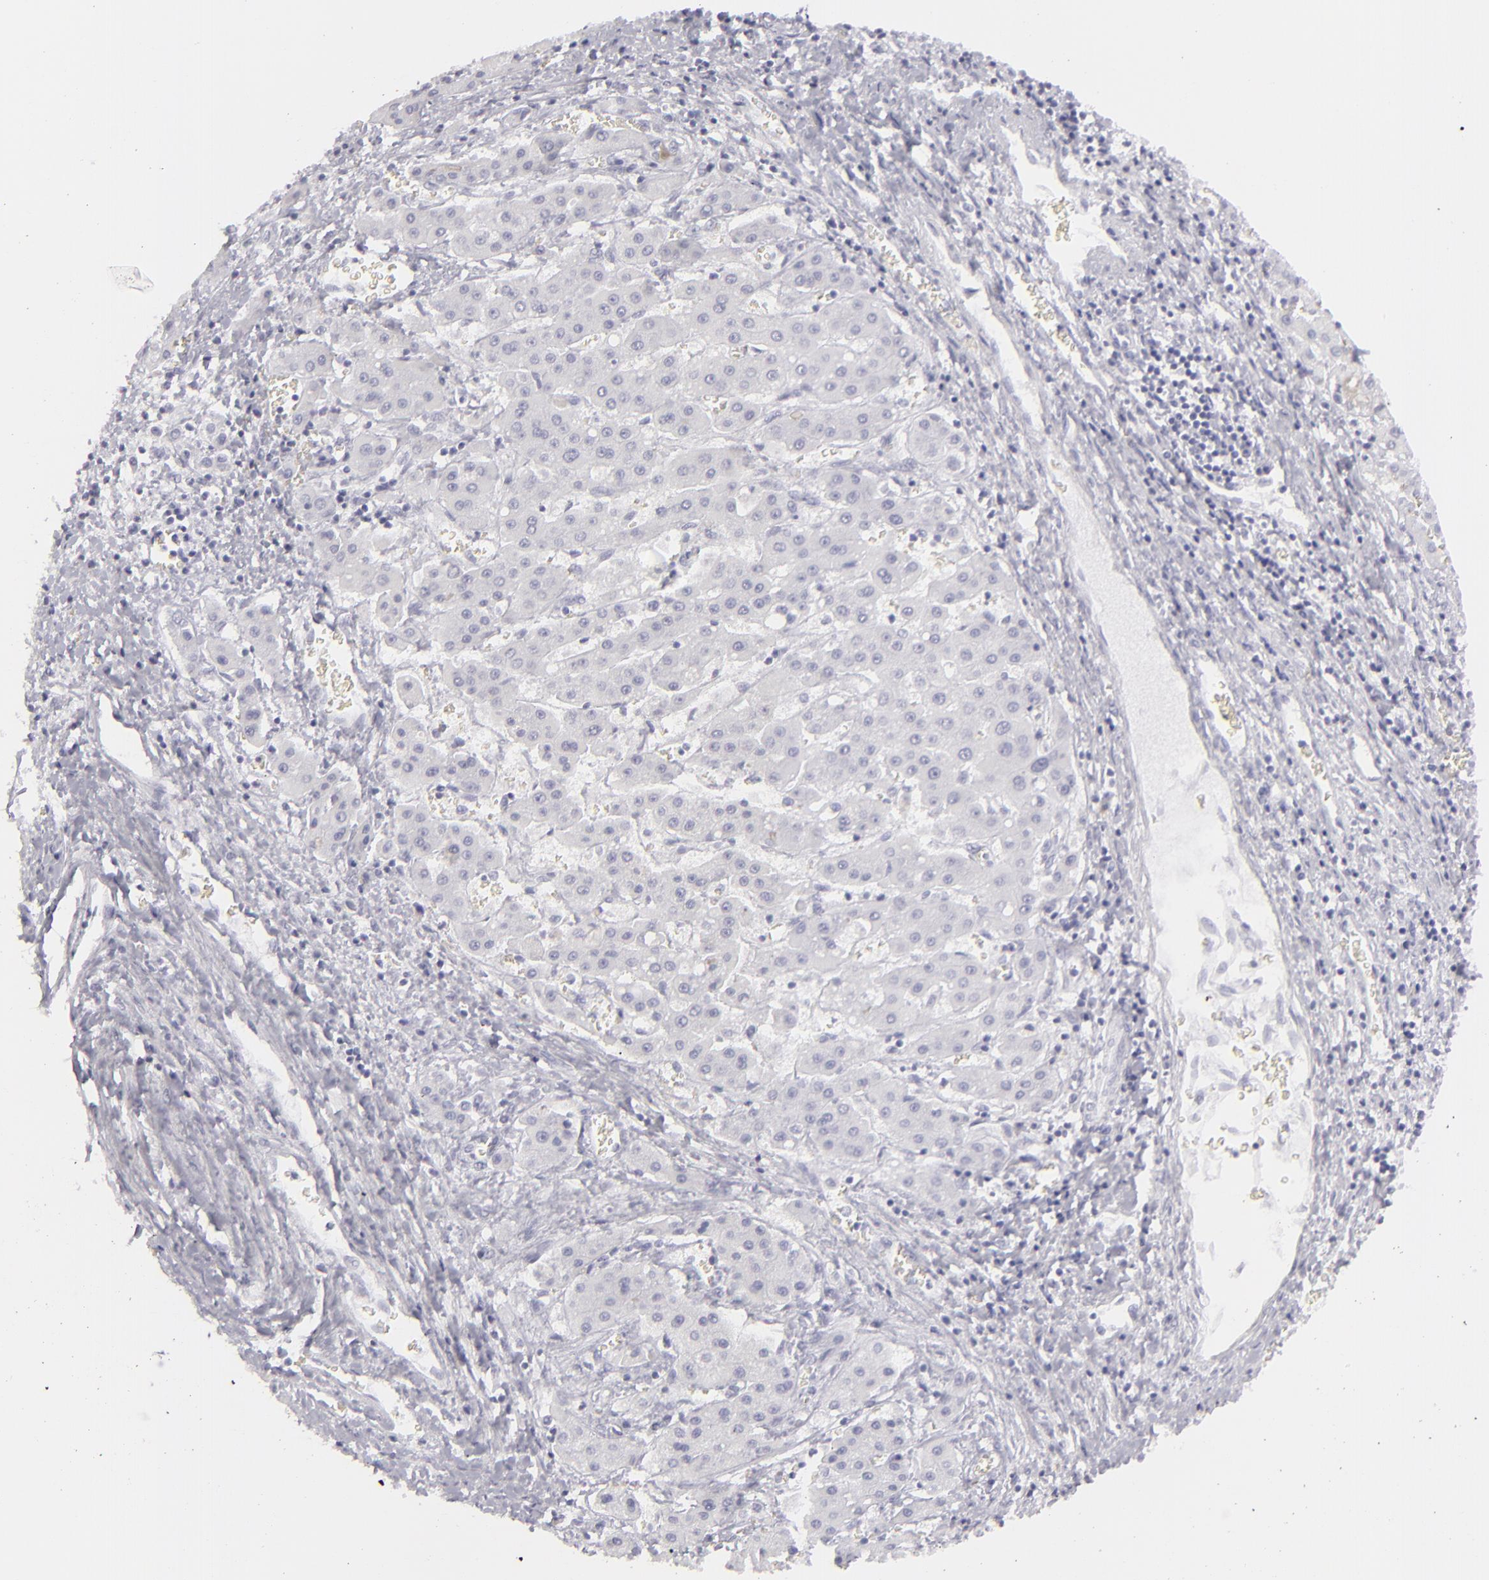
{"staining": {"intensity": "negative", "quantity": "none", "location": "none"}, "tissue": "liver cancer", "cell_type": "Tumor cells", "image_type": "cancer", "snomed": [{"axis": "morphology", "description": "Carcinoma, Hepatocellular, NOS"}, {"axis": "topography", "description": "Liver"}], "caption": "An immunohistochemistry micrograph of liver hepatocellular carcinoma is shown. There is no staining in tumor cells of liver hepatocellular carcinoma.", "gene": "FLG", "patient": {"sex": "male", "age": 24}}